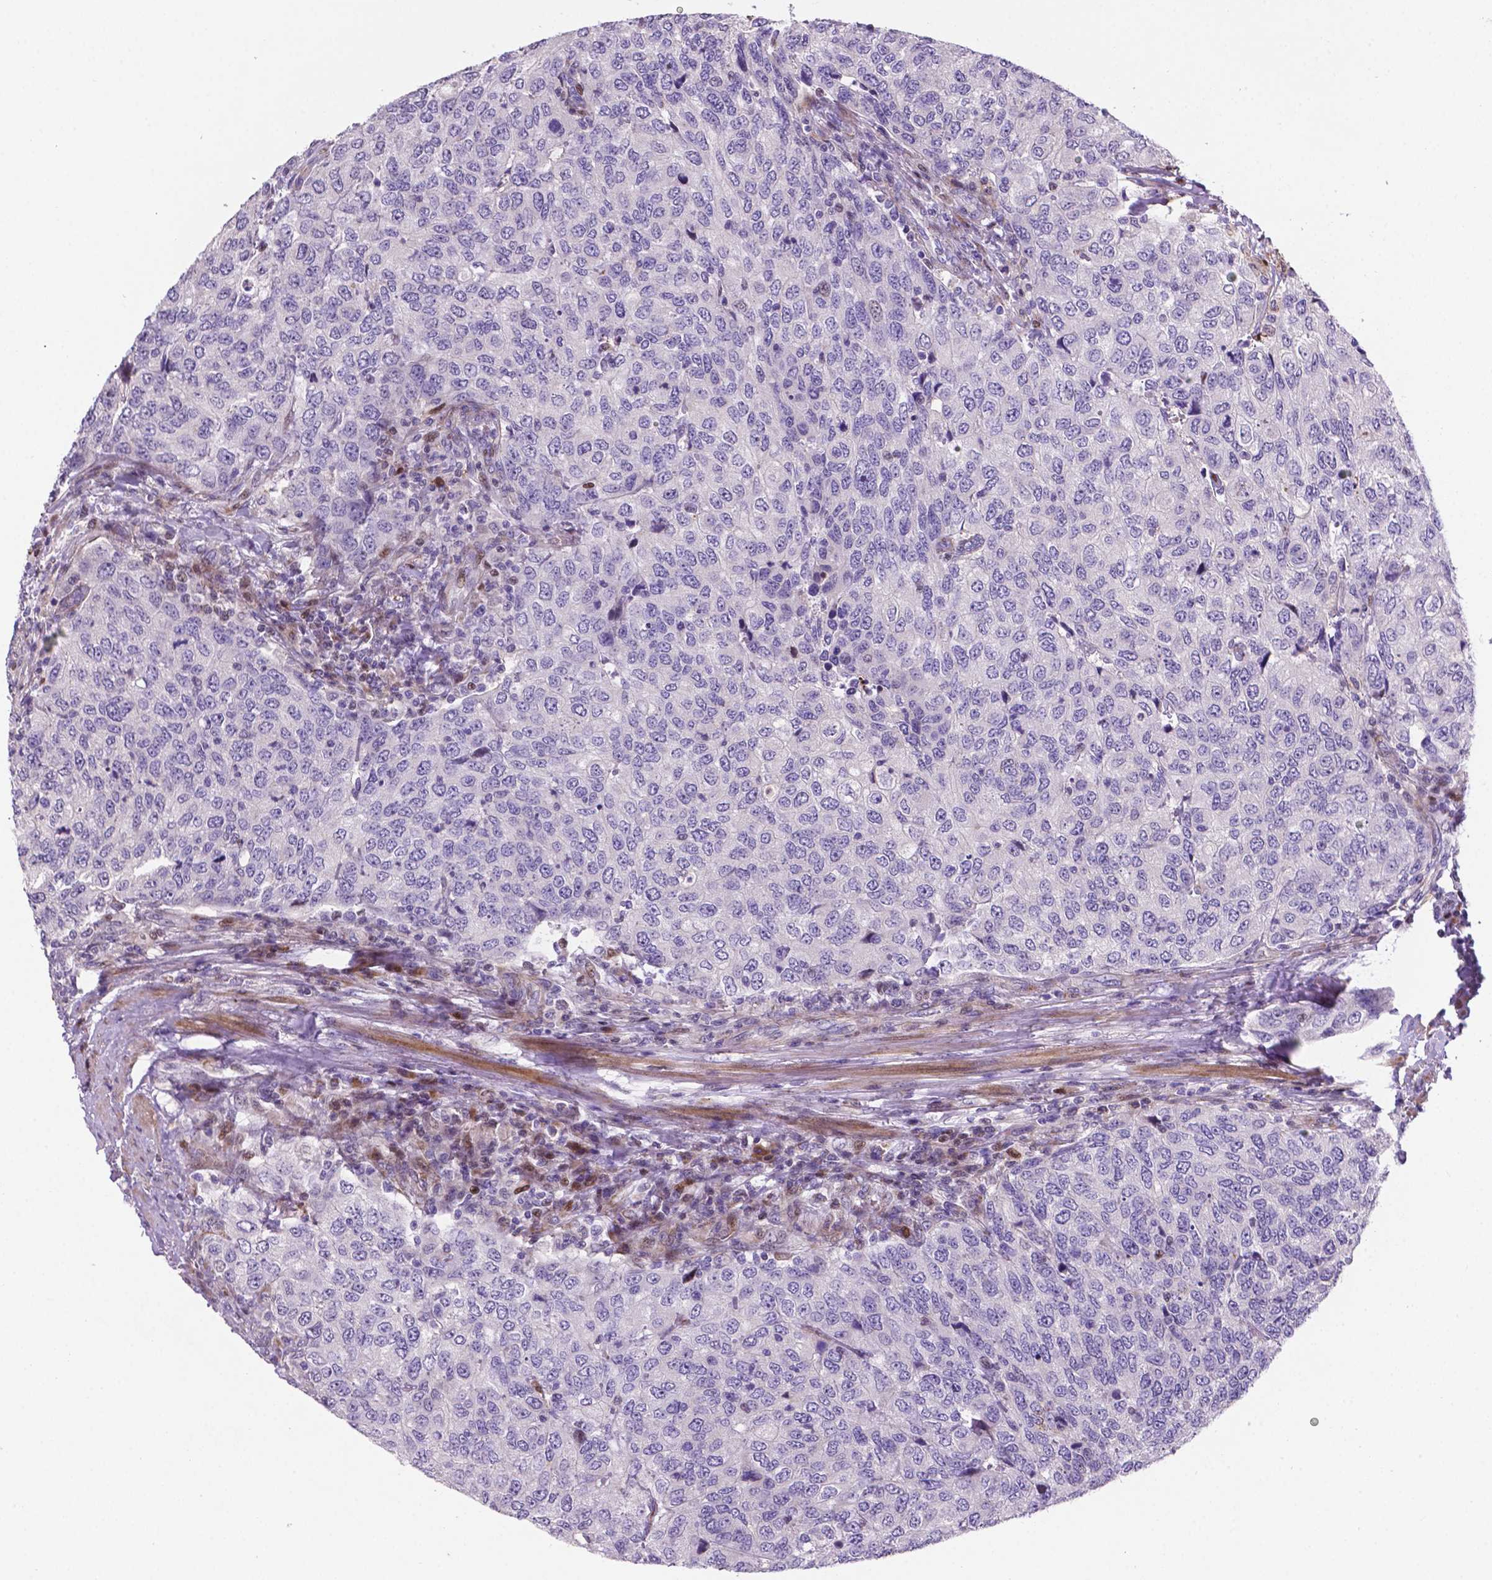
{"staining": {"intensity": "negative", "quantity": "none", "location": "none"}, "tissue": "urothelial cancer", "cell_type": "Tumor cells", "image_type": "cancer", "snomed": [{"axis": "morphology", "description": "Urothelial carcinoma, High grade"}, {"axis": "topography", "description": "Urinary bladder"}], "caption": "IHC micrograph of neoplastic tissue: human urothelial cancer stained with DAB (3,3'-diaminobenzidine) exhibits no significant protein positivity in tumor cells.", "gene": "TM4SF20", "patient": {"sex": "female", "age": 78}}